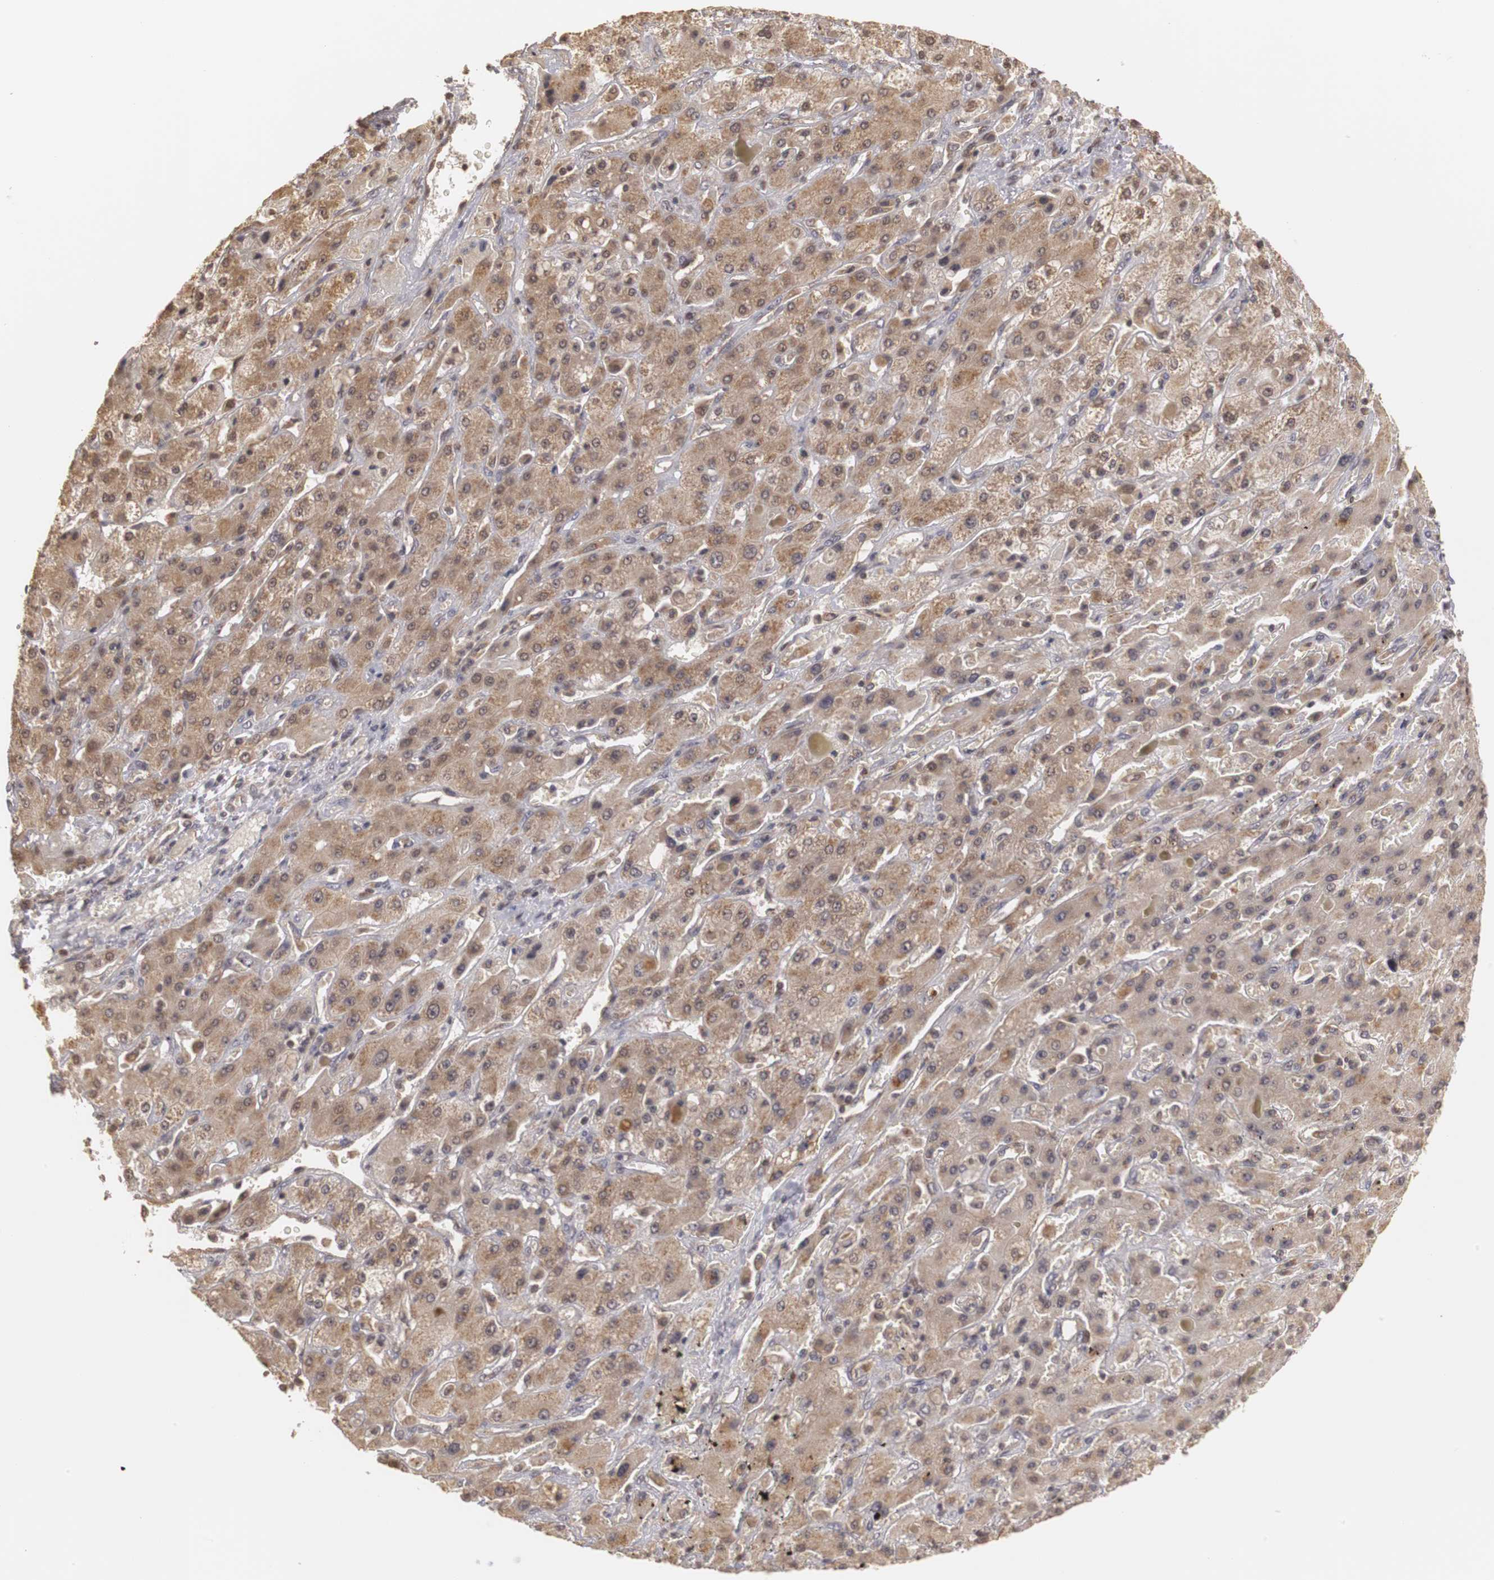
{"staining": {"intensity": "weak", "quantity": ">75%", "location": "cytoplasmic/membranous,nuclear"}, "tissue": "liver cancer", "cell_type": "Tumor cells", "image_type": "cancer", "snomed": [{"axis": "morphology", "description": "Cholangiocarcinoma"}, {"axis": "topography", "description": "Liver"}], "caption": "Immunohistochemistry (IHC) photomicrograph of liver cancer stained for a protein (brown), which demonstrates low levels of weak cytoplasmic/membranous and nuclear positivity in approximately >75% of tumor cells.", "gene": "PLEKHA1", "patient": {"sex": "female", "age": 52}}